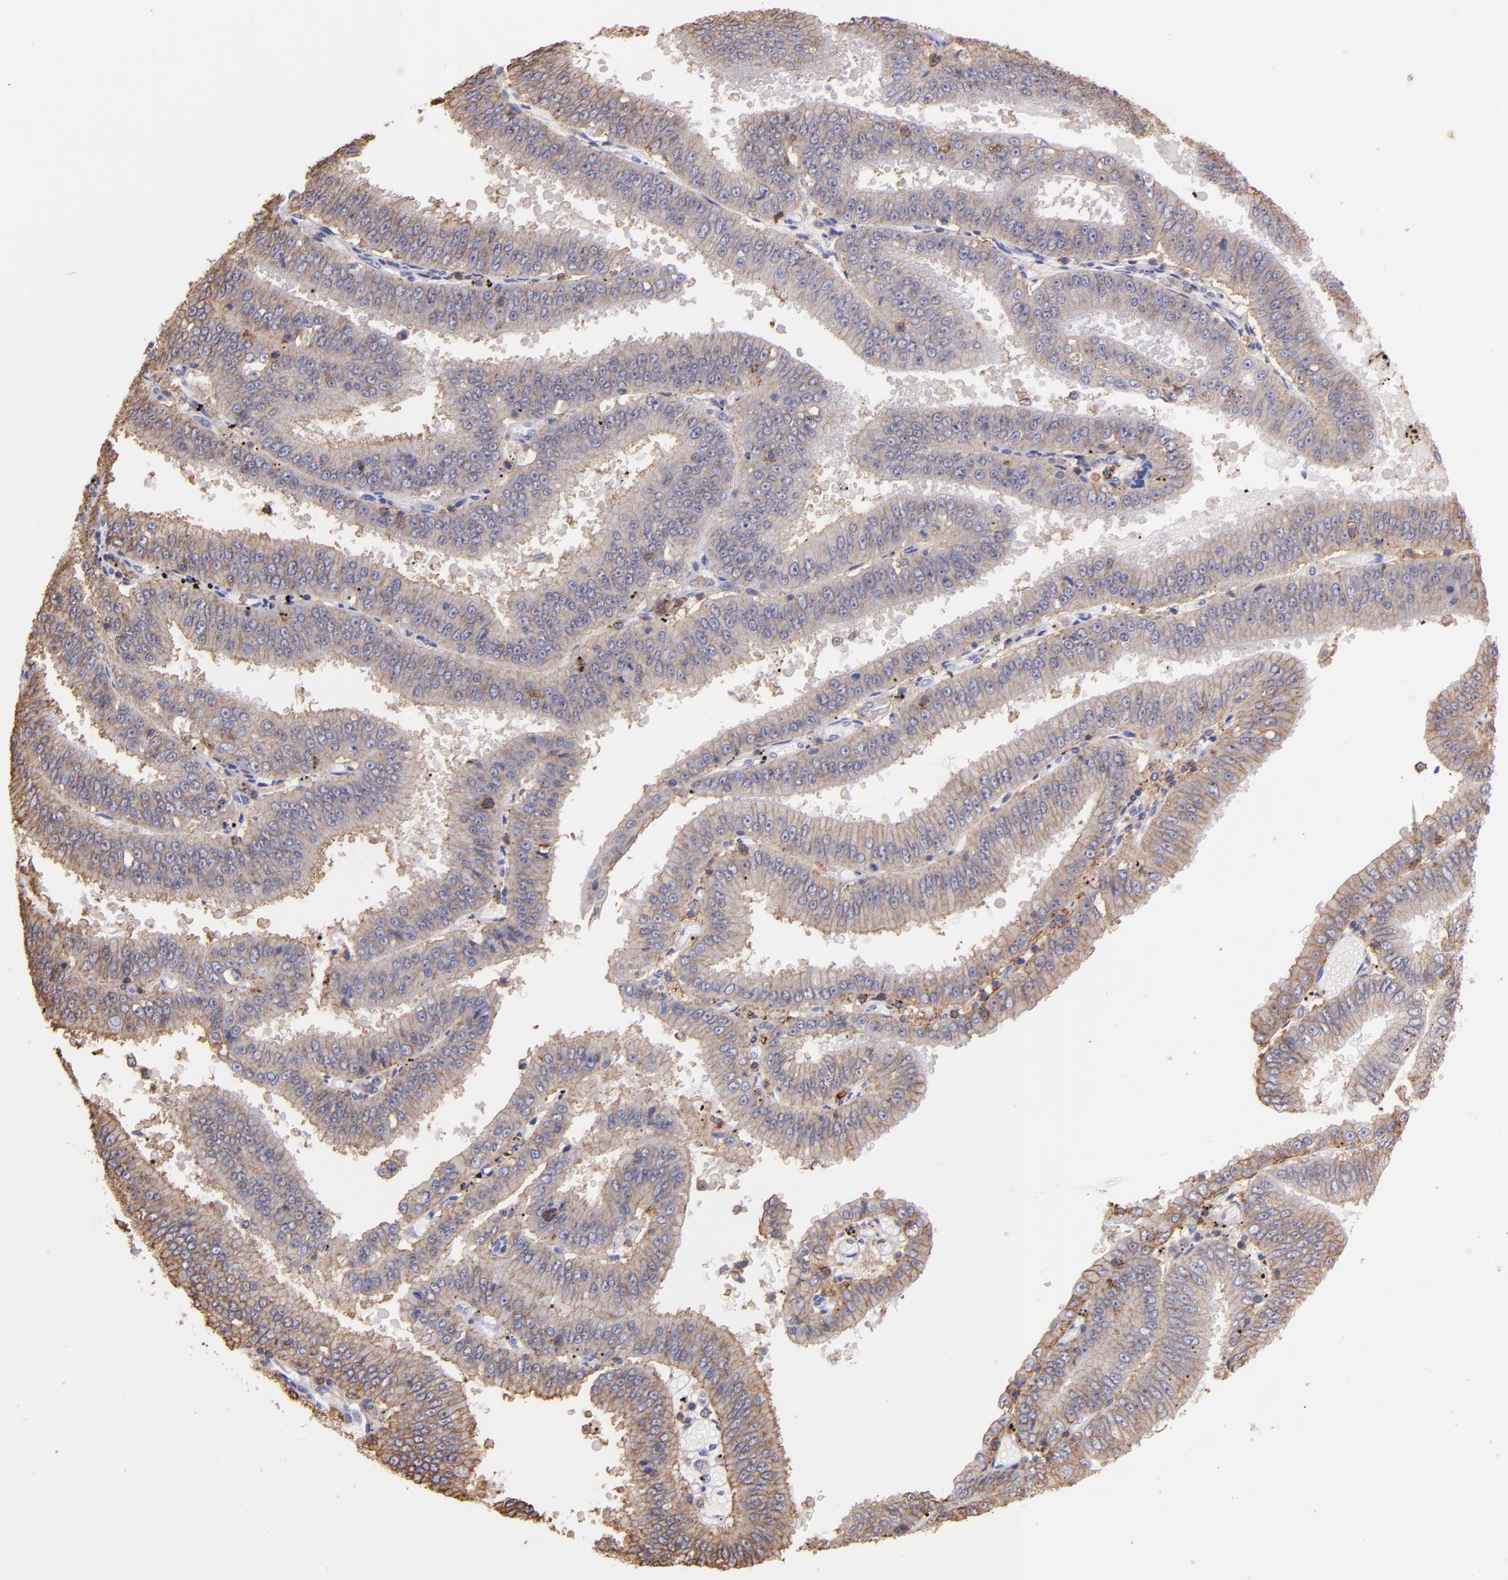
{"staining": {"intensity": "weak", "quantity": ">75%", "location": "cytoplasmic/membranous"}, "tissue": "endometrial cancer", "cell_type": "Tumor cells", "image_type": "cancer", "snomed": [{"axis": "morphology", "description": "Adenocarcinoma, NOS"}, {"axis": "topography", "description": "Endometrium"}], "caption": "A brown stain labels weak cytoplasmic/membranous staining of a protein in adenocarcinoma (endometrial) tumor cells.", "gene": "SPN", "patient": {"sex": "female", "age": 66}}